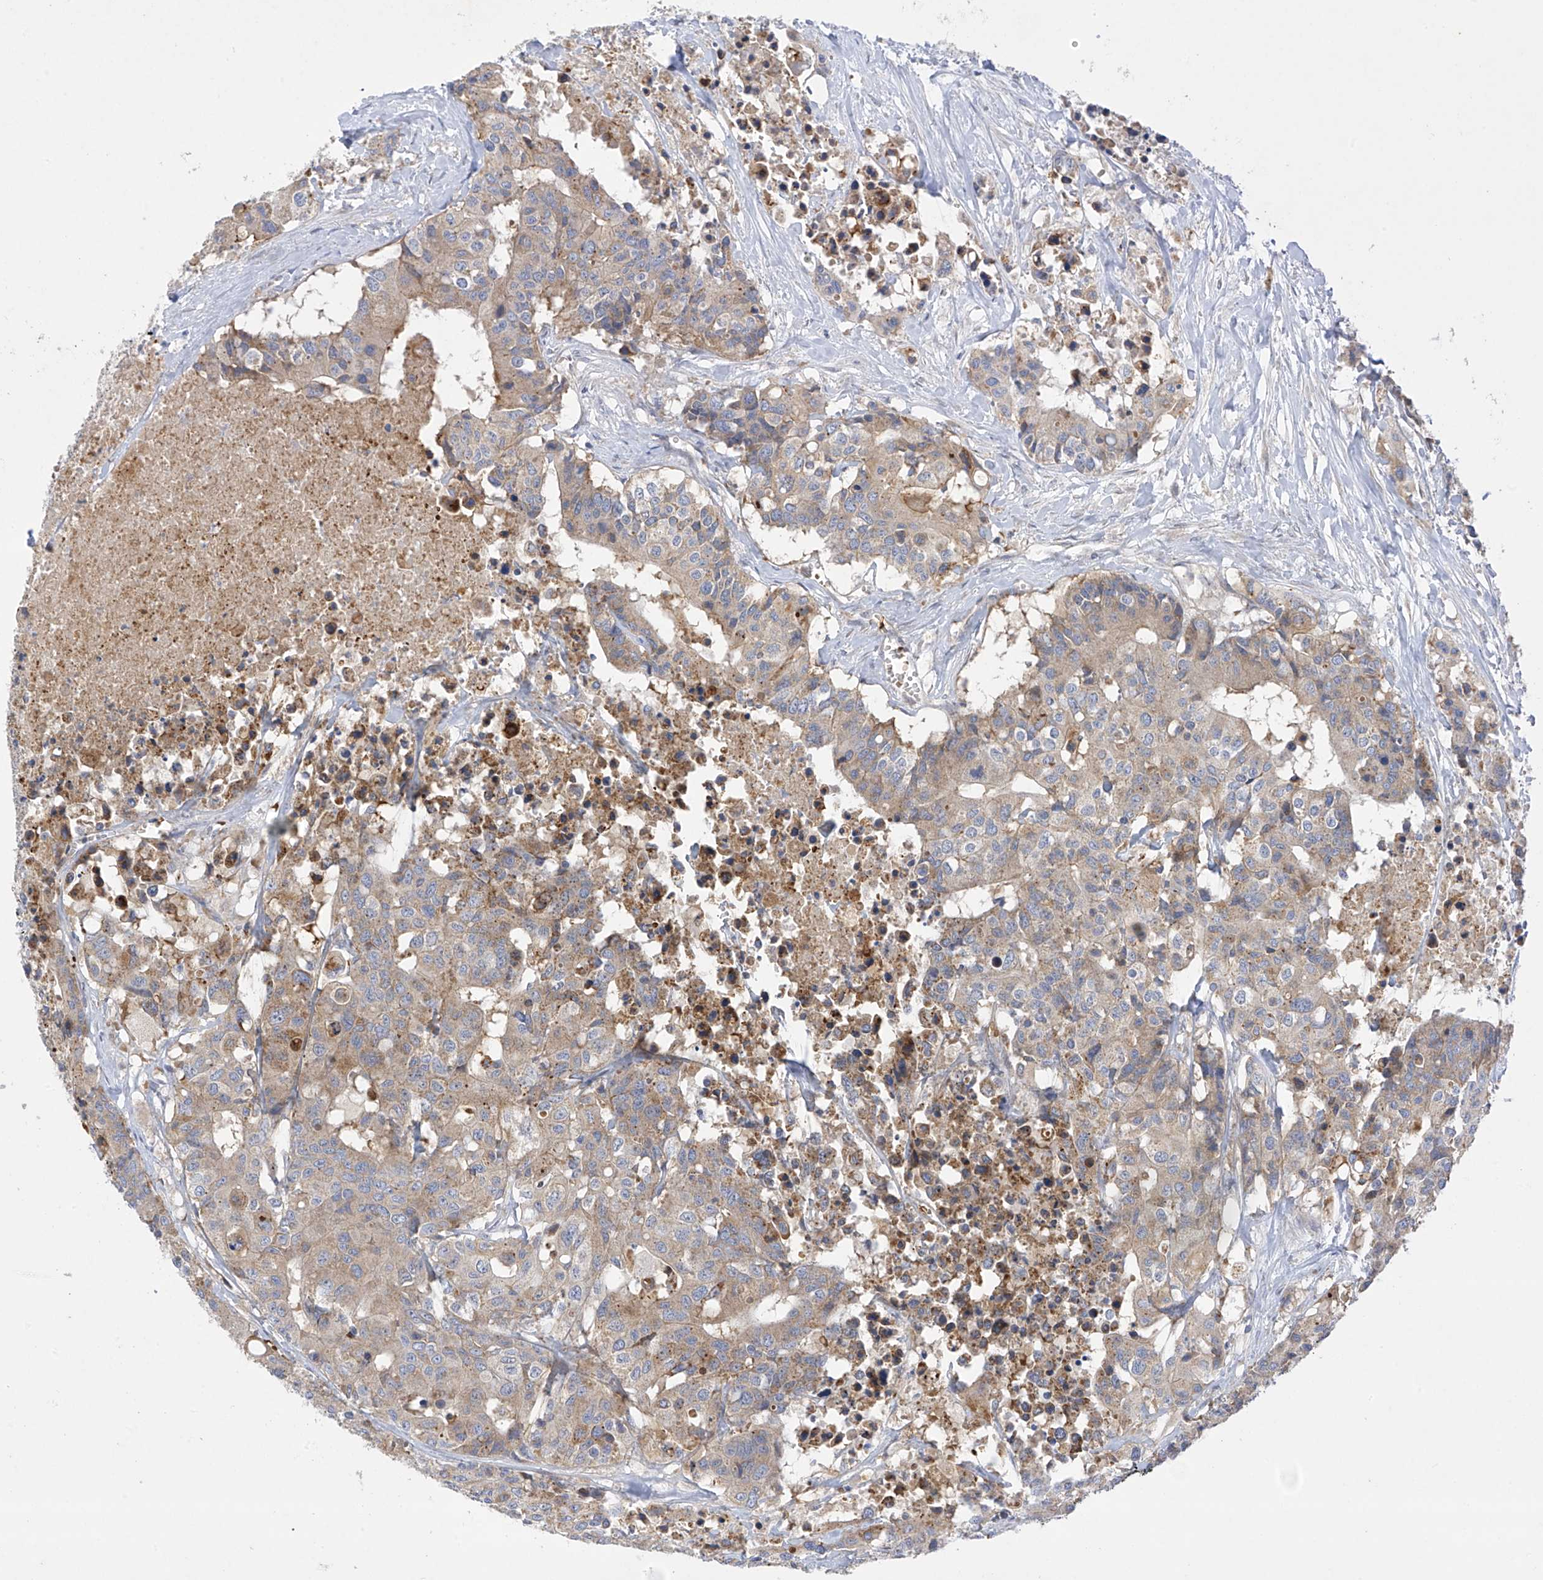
{"staining": {"intensity": "weak", "quantity": ">75%", "location": "cytoplasmic/membranous"}, "tissue": "colorectal cancer", "cell_type": "Tumor cells", "image_type": "cancer", "snomed": [{"axis": "morphology", "description": "Adenocarcinoma, NOS"}, {"axis": "topography", "description": "Colon"}], "caption": "Immunohistochemistry (IHC) photomicrograph of human adenocarcinoma (colorectal) stained for a protein (brown), which reveals low levels of weak cytoplasmic/membranous staining in about >75% of tumor cells.", "gene": "METTL18", "patient": {"sex": "male", "age": 77}}